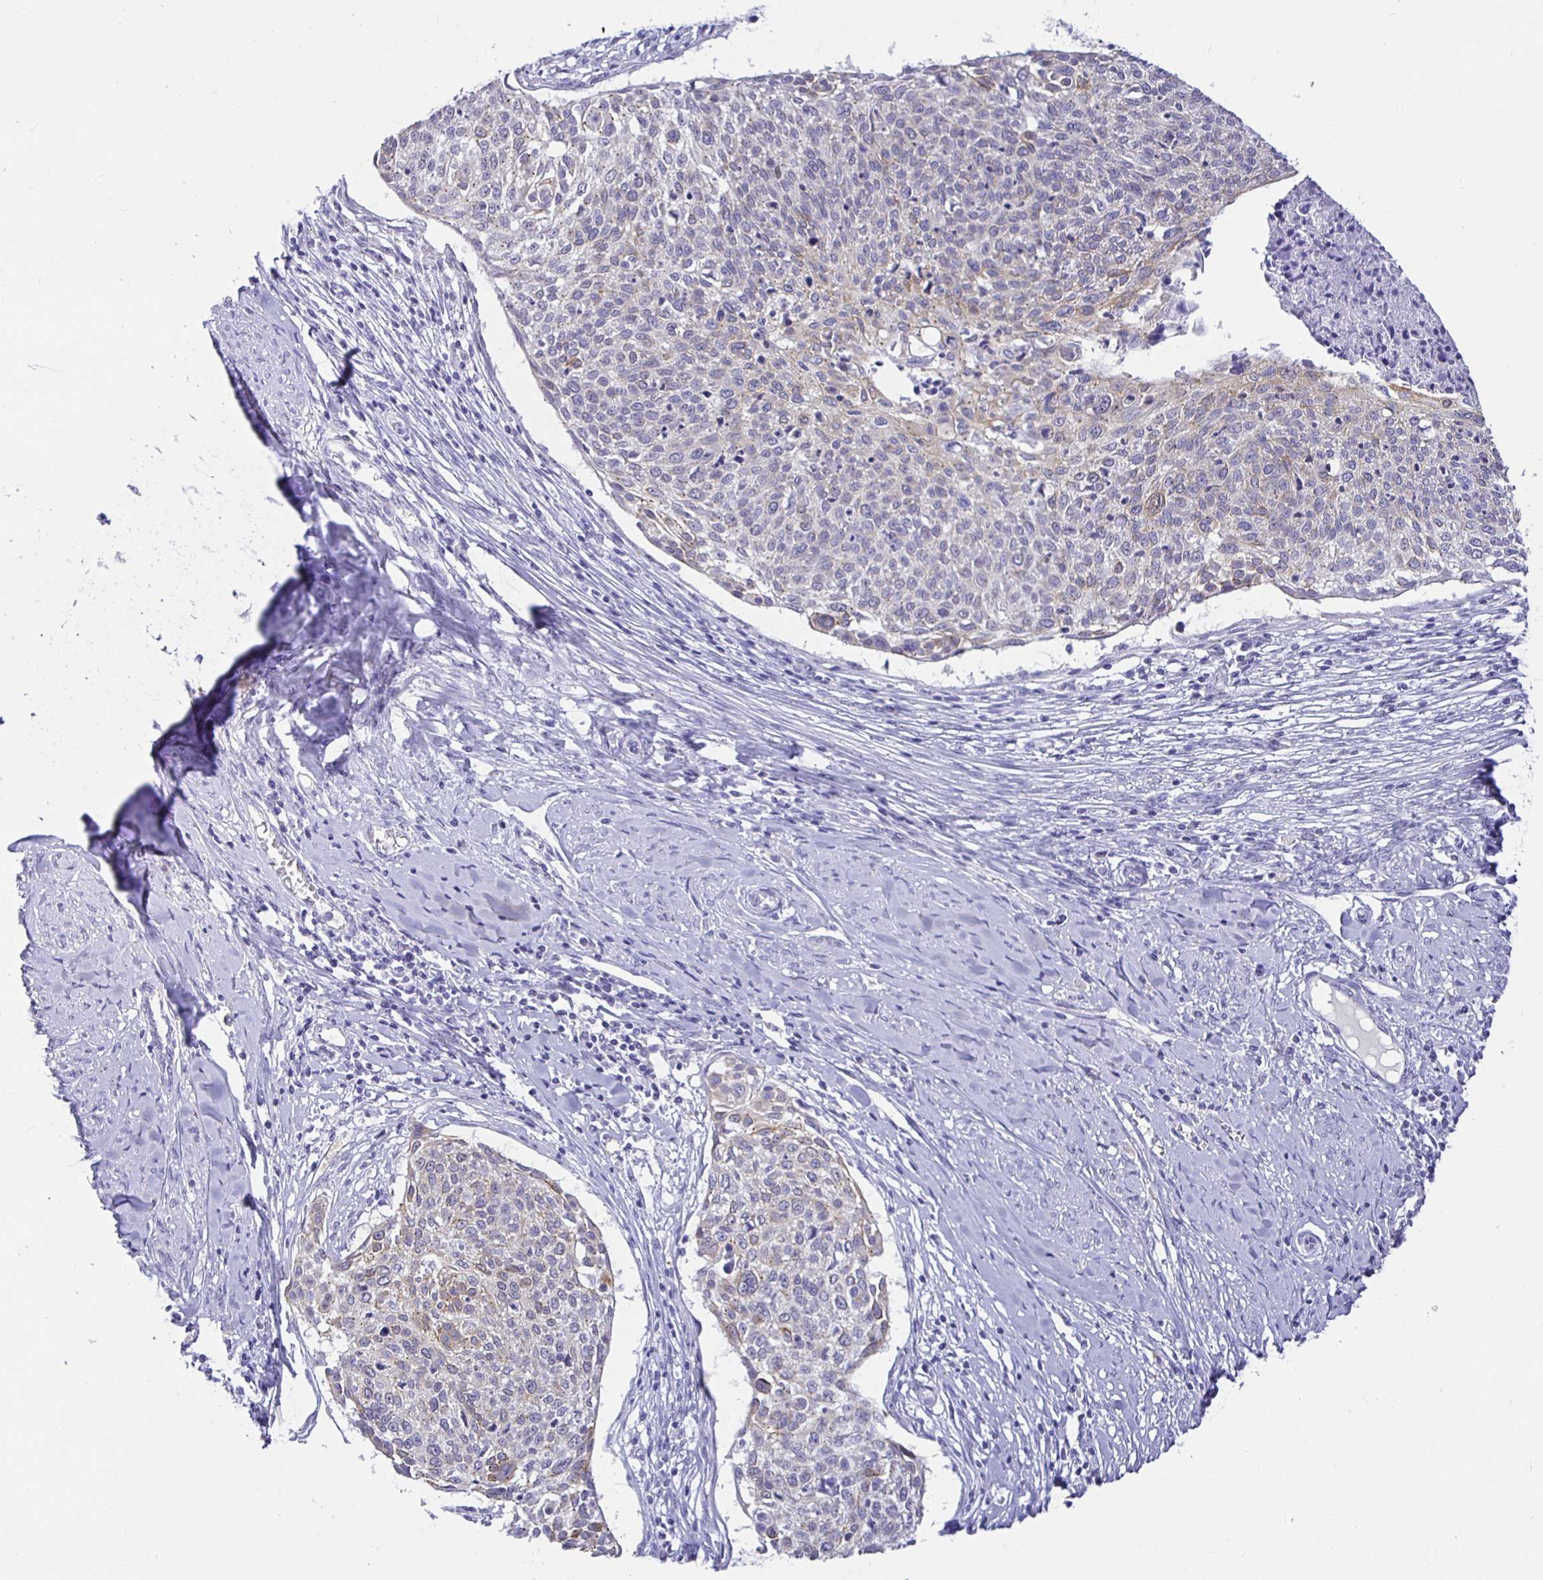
{"staining": {"intensity": "weak", "quantity": "25%-75%", "location": "cytoplasmic/membranous"}, "tissue": "cervical cancer", "cell_type": "Tumor cells", "image_type": "cancer", "snomed": [{"axis": "morphology", "description": "Squamous cell carcinoma, NOS"}, {"axis": "topography", "description": "Cervix"}], "caption": "Immunohistochemical staining of cervical cancer exhibits weak cytoplasmic/membranous protein expression in approximately 25%-75% of tumor cells.", "gene": "EZHIP", "patient": {"sex": "female", "age": 49}}